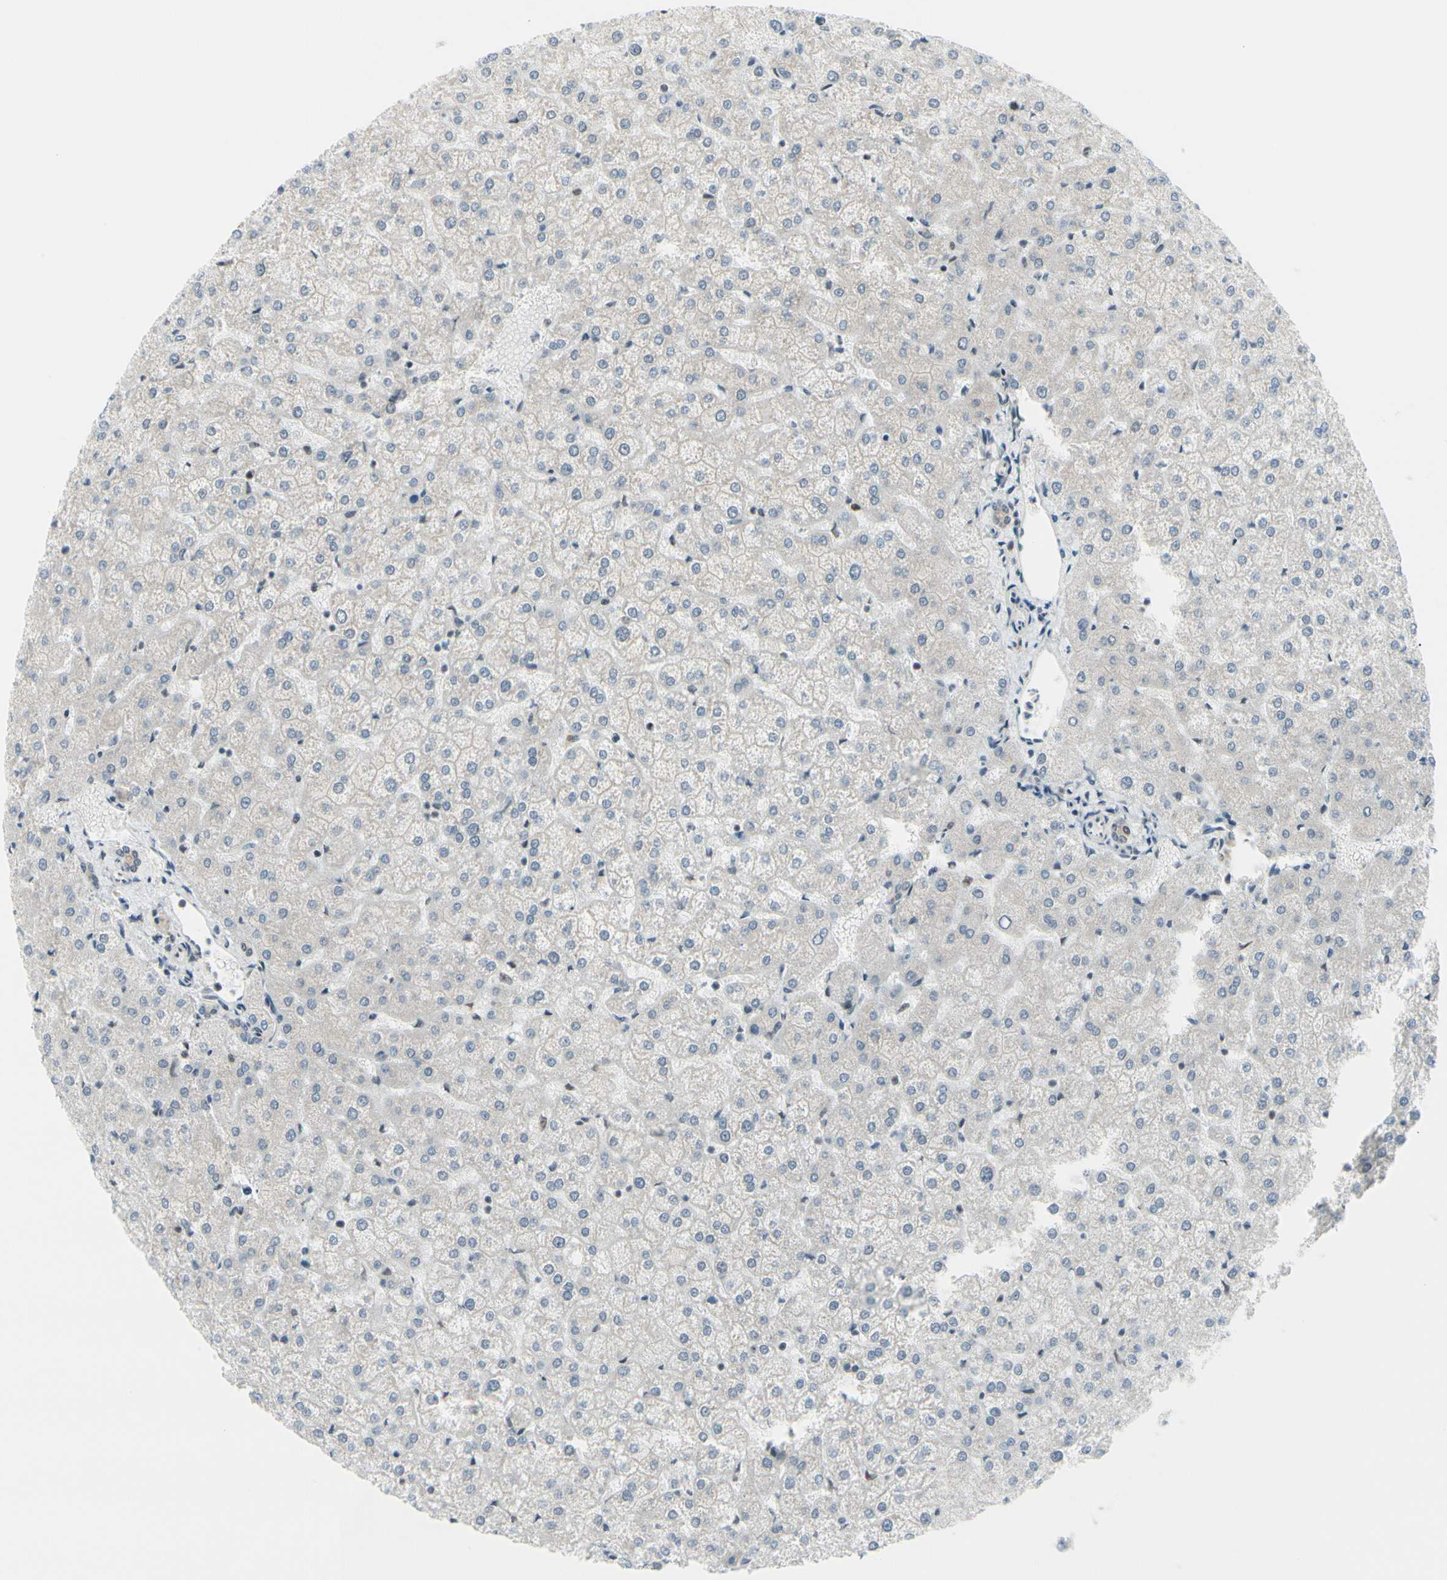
{"staining": {"intensity": "negative", "quantity": "none", "location": "none"}, "tissue": "liver", "cell_type": "Cholangiocytes", "image_type": "normal", "snomed": [{"axis": "morphology", "description": "Normal tissue, NOS"}, {"axis": "topography", "description": "Liver"}], "caption": "IHC photomicrograph of benign human liver stained for a protein (brown), which reveals no expression in cholangiocytes.", "gene": "BRMS1", "patient": {"sex": "female", "age": 32}}